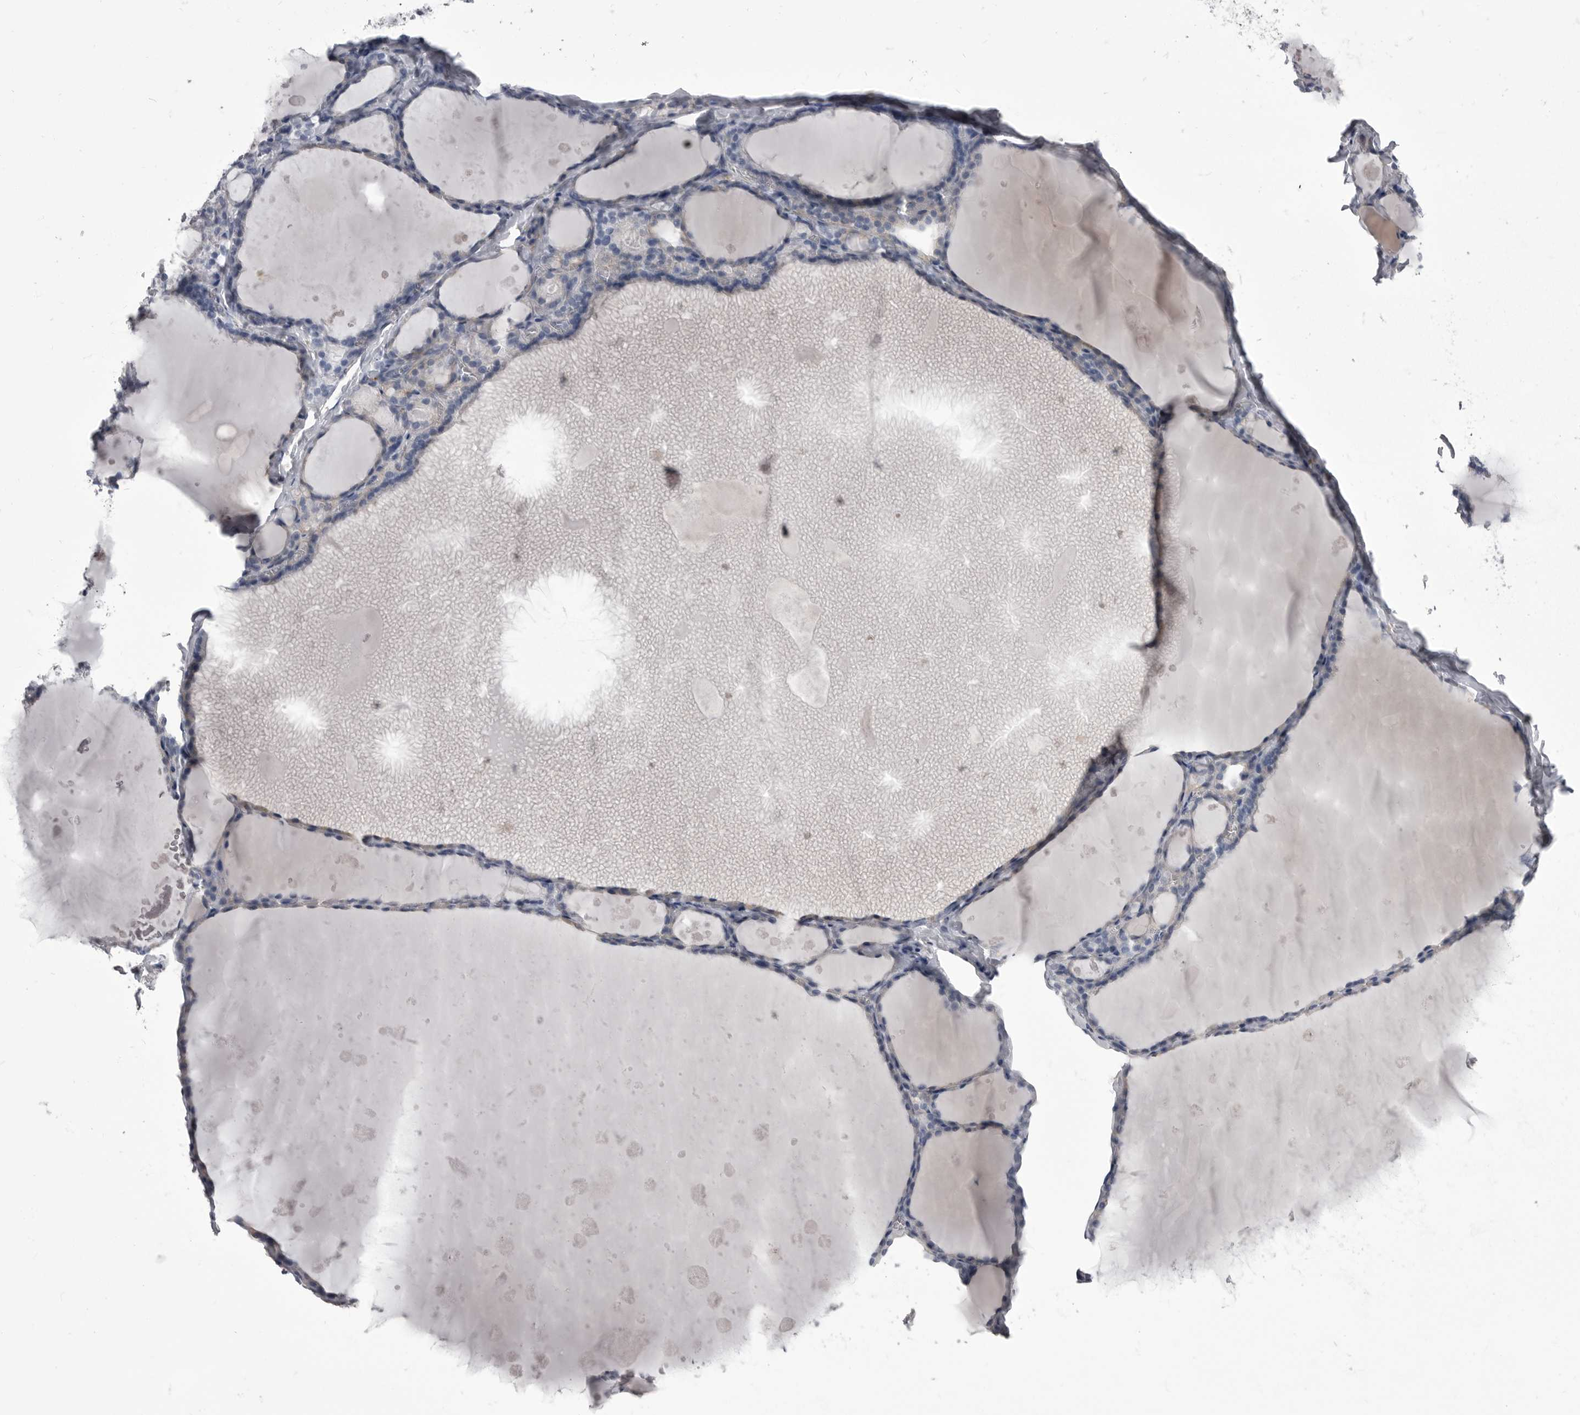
{"staining": {"intensity": "negative", "quantity": "none", "location": "none"}, "tissue": "thyroid gland", "cell_type": "Glandular cells", "image_type": "normal", "snomed": [{"axis": "morphology", "description": "Normal tissue, NOS"}, {"axis": "topography", "description": "Thyroid gland"}], "caption": "A high-resolution image shows IHC staining of unremarkable thyroid gland, which demonstrates no significant expression in glandular cells.", "gene": "ANK2", "patient": {"sex": "male", "age": 56}}